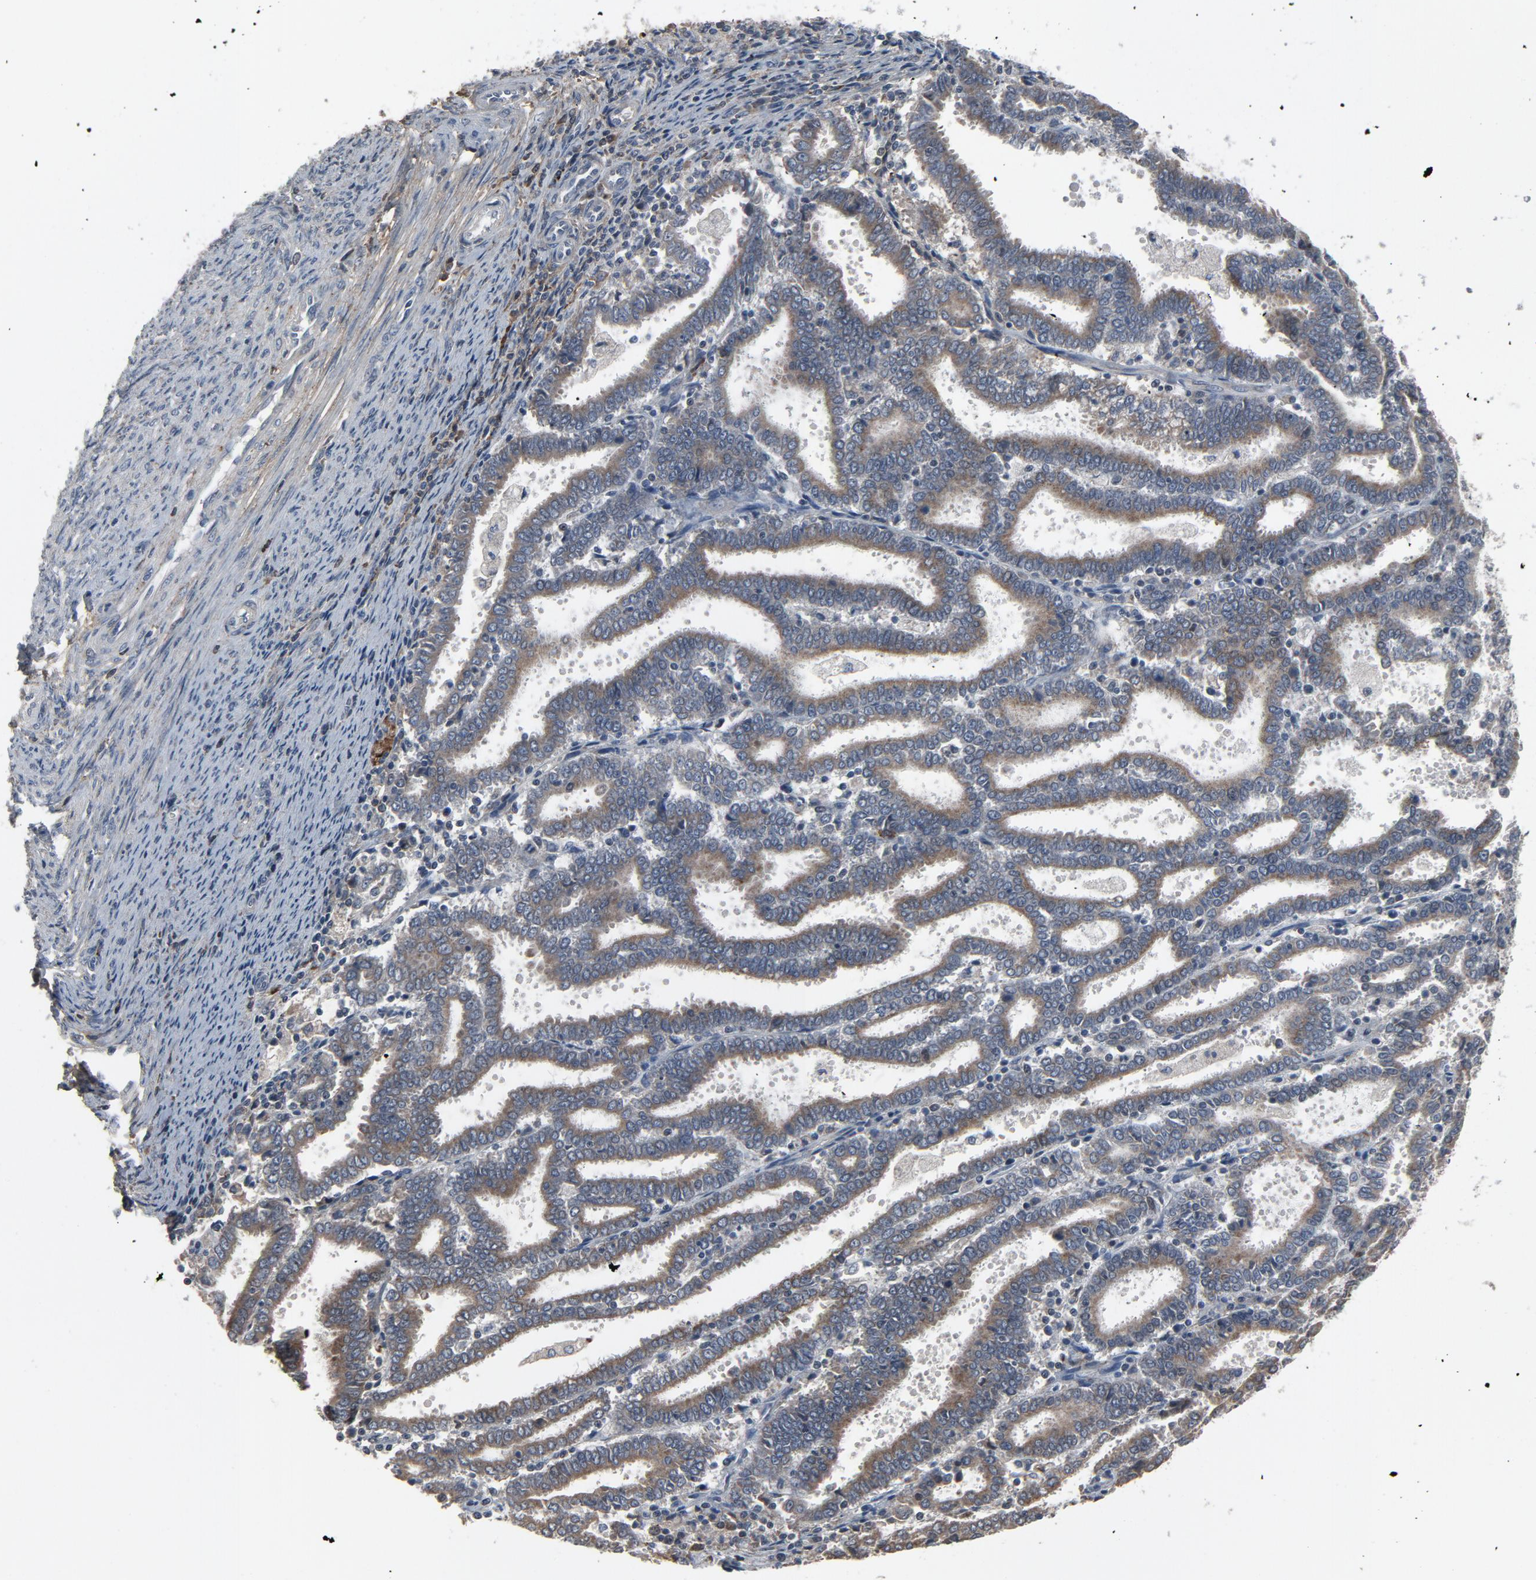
{"staining": {"intensity": "weak", "quantity": ">75%", "location": "cytoplasmic/membranous"}, "tissue": "endometrial cancer", "cell_type": "Tumor cells", "image_type": "cancer", "snomed": [{"axis": "morphology", "description": "Adenocarcinoma, NOS"}, {"axis": "topography", "description": "Uterus"}], "caption": "This image shows immunohistochemistry staining of adenocarcinoma (endometrial), with low weak cytoplasmic/membranous positivity in approximately >75% of tumor cells.", "gene": "PDZD4", "patient": {"sex": "female", "age": 83}}